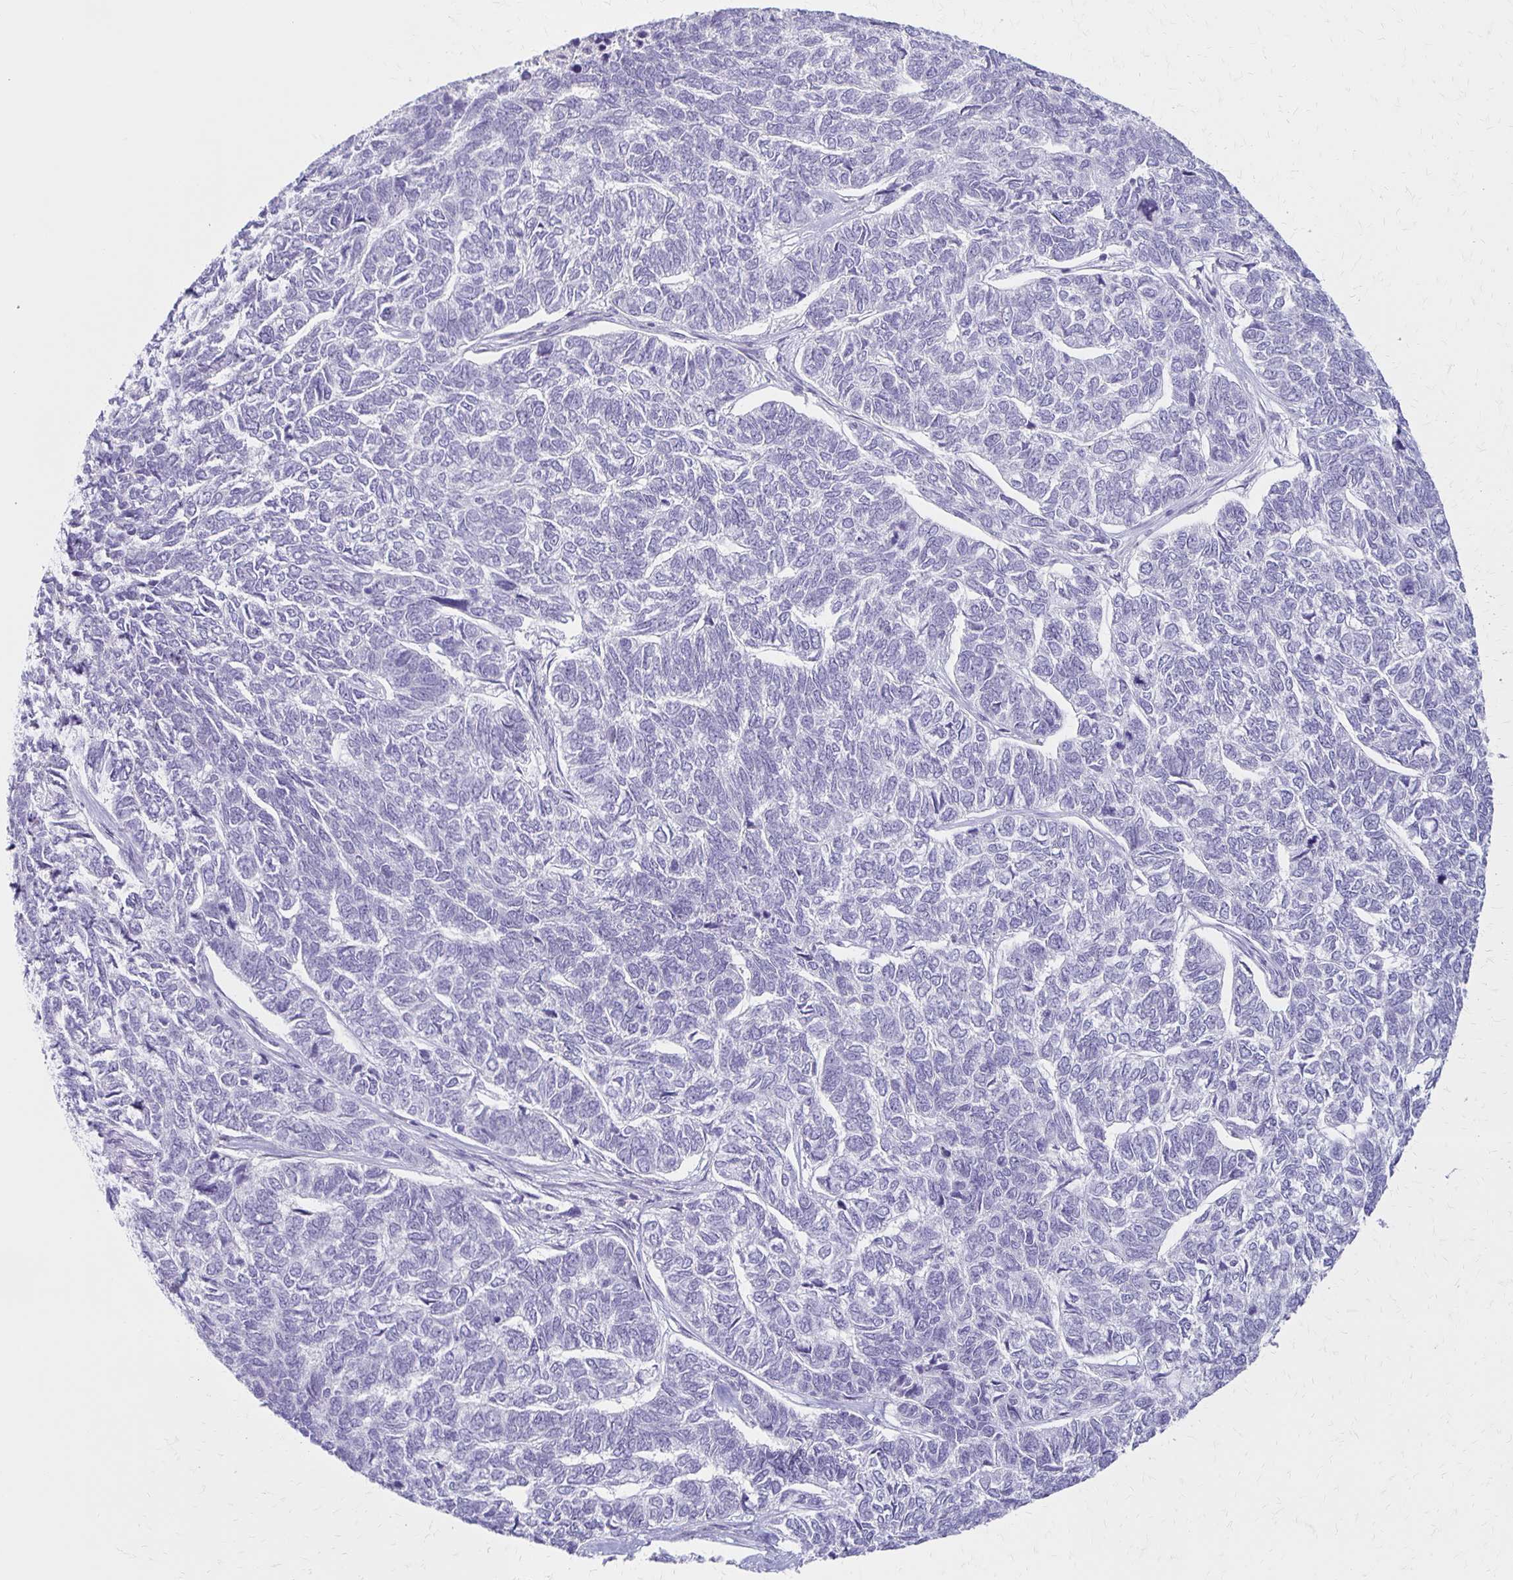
{"staining": {"intensity": "negative", "quantity": "none", "location": "none"}, "tissue": "skin cancer", "cell_type": "Tumor cells", "image_type": "cancer", "snomed": [{"axis": "morphology", "description": "Basal cell carcinoma"}, {"axis": "topography", "description": "Skin"}], "caption": "This image is of skin basal cell carcinoma stained with immunohistochemistry (IHC) to label a protein in brown with the nuclei are counter-stained blue. There is no staining in tumor cells.", "gene": "IVL", "patient": {"sex": "female", "age": 65}}